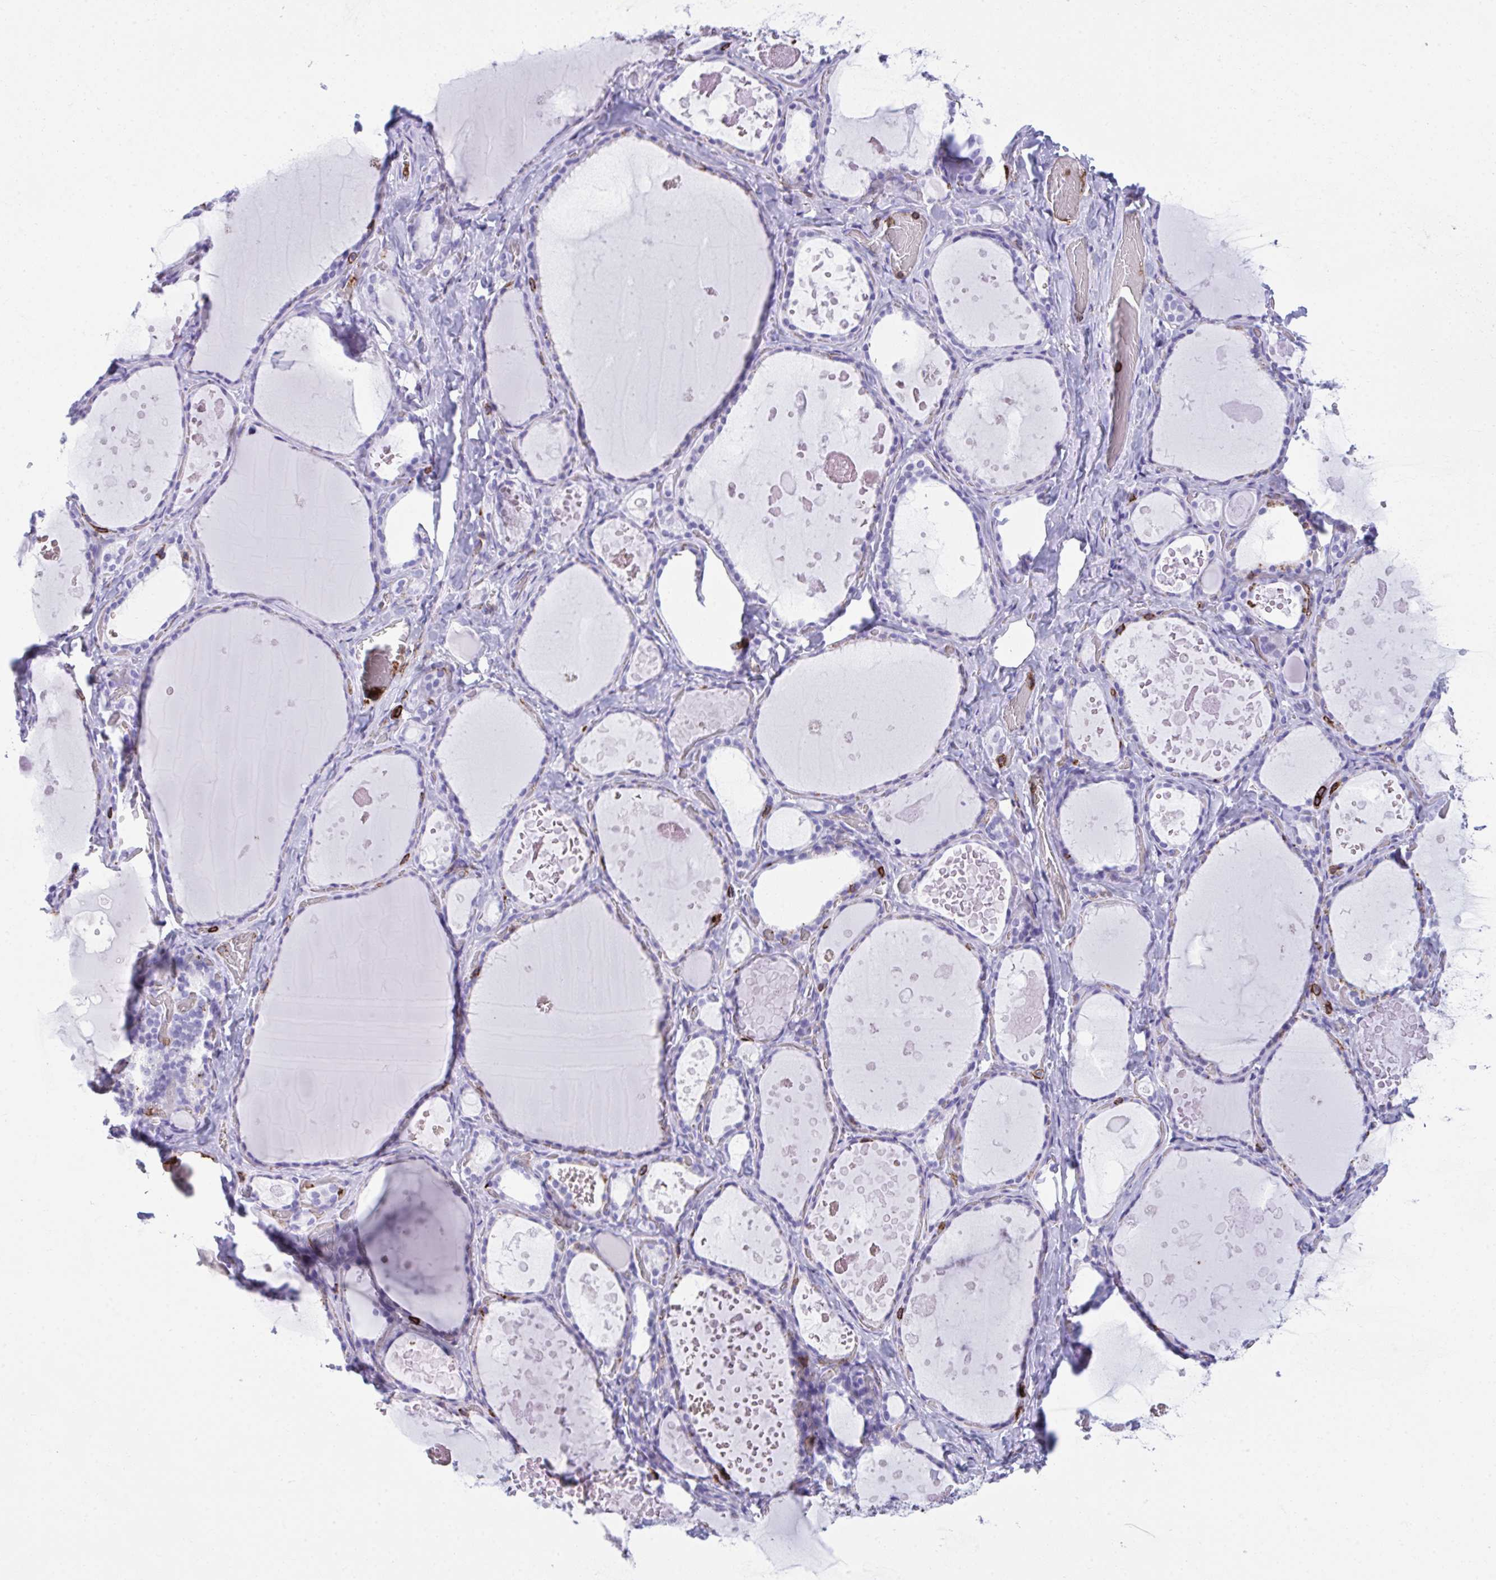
{"staining": {"intensity": "moderate", "quantity": "<25%", "location": "cytoplasmic/membranous"}, "tissue": "thyroid gland", "cell_type": "Glandular cells", "image_type": "normal", "snomed": [{"axis": "morphology", "description": "Normal tissue, NOS"}, {"axis": "topography", "description": "Thyroid gland"}], "caption": "An immunohistochemistry (IHC) image of benign tissue is shown. Protein staining in brown labels moderate cytoplasmic/membranous positivity in thyroid gland within glandular cells. (IHC, brightfield microscopy, high magnification).", "gene": "SPN", "patient": {"sex": "female", "age": 56}}